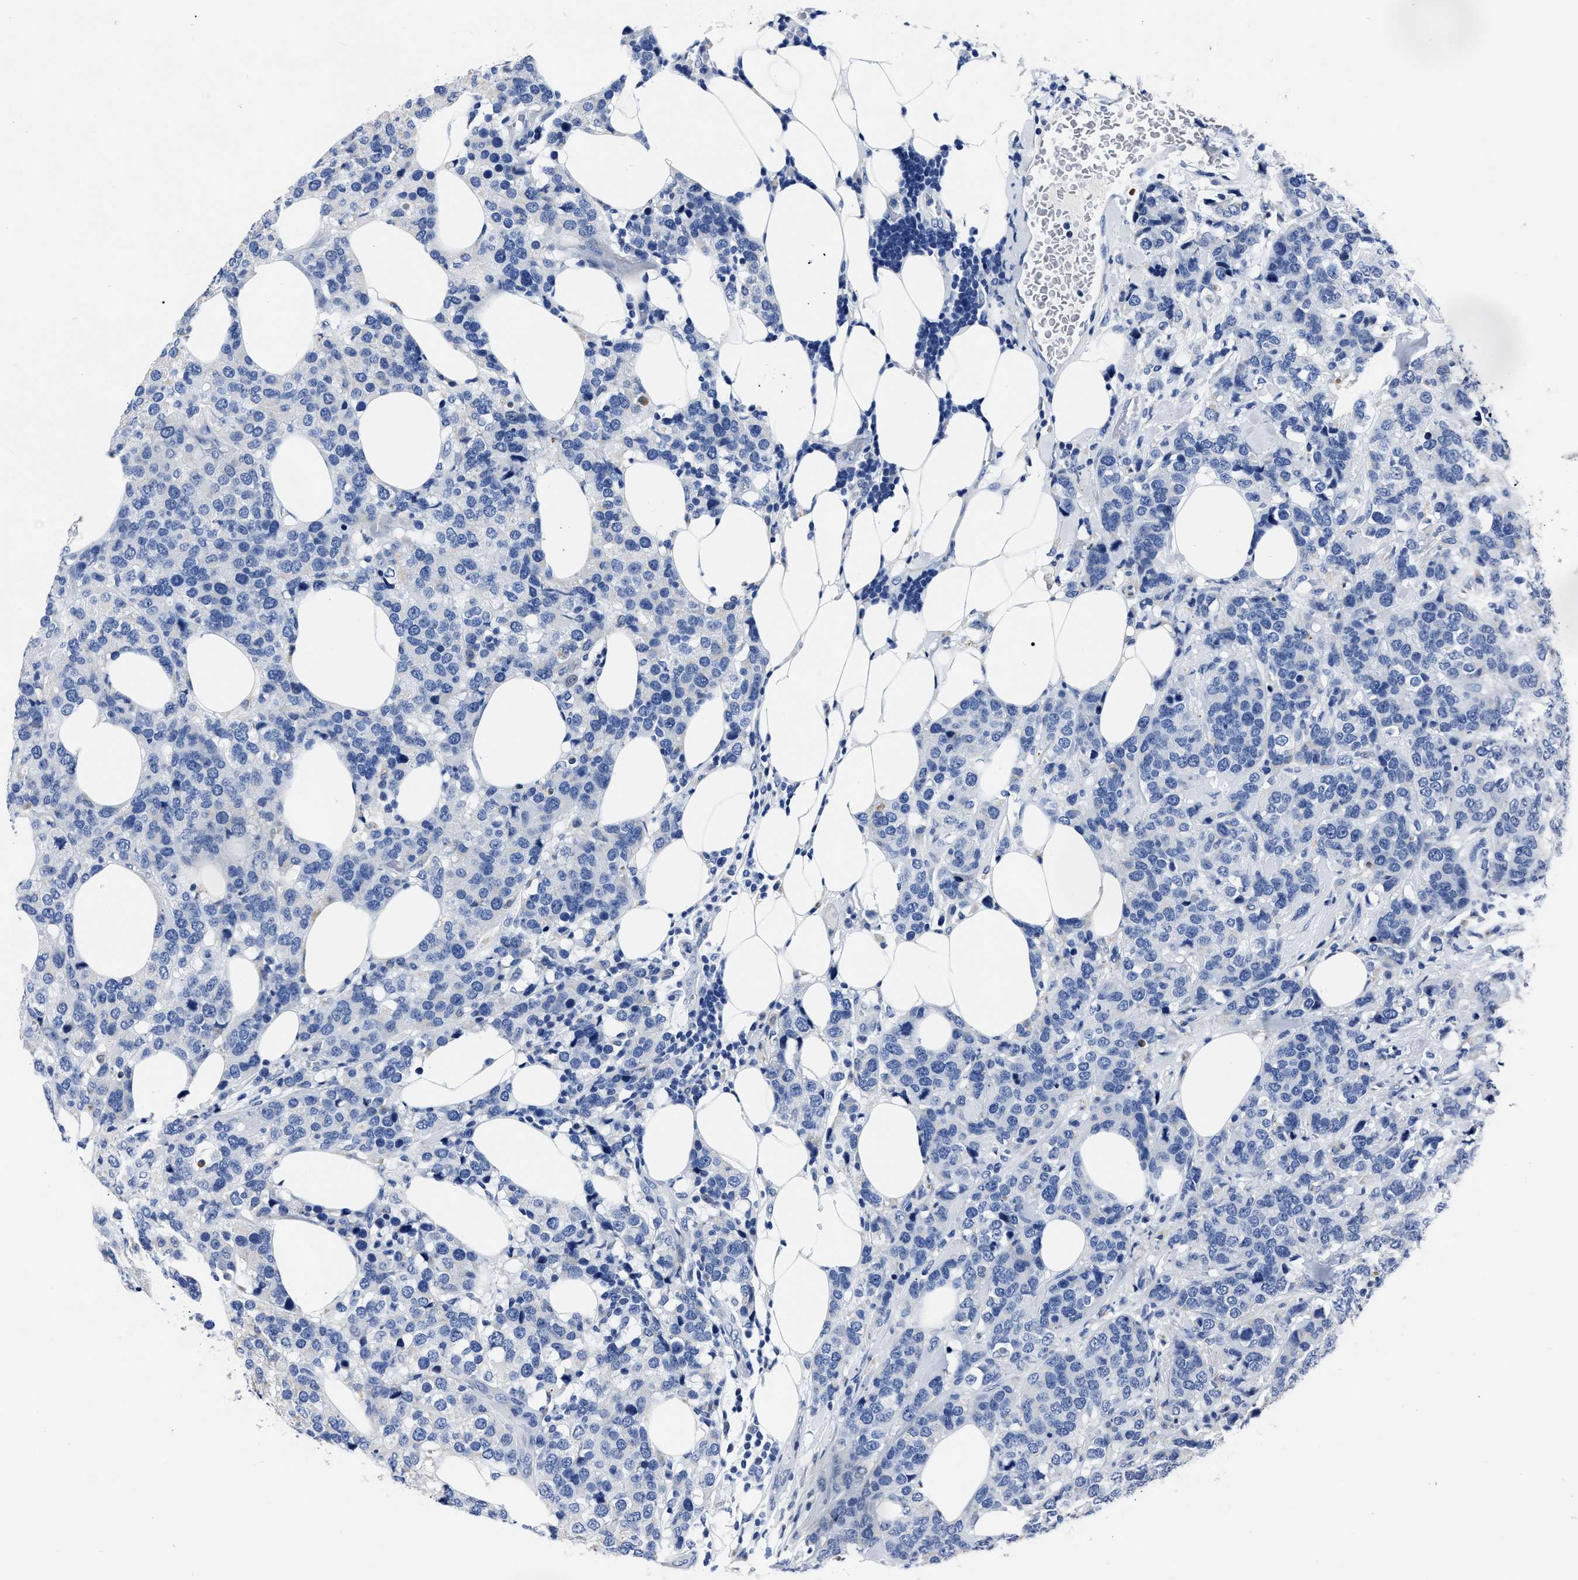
{"staining": {"intensity": "negative", "quantity": "none", "location": "none"}, "tissue": "breast cancer", "cell_type": "Tumor cells", "image_type": "cancer", "snomed": [{"axis": "morphology", "description": "Lobular carcinoma"}, {"axis": "topography", "description": "Breast"}], "caption": "A micrograph of lobular carcinoma (breast) stained for a protein exhibits no brown staining in tumor cells.", "gene": "MOV10L1", "patient": {"sex": "female", "age": 59}}